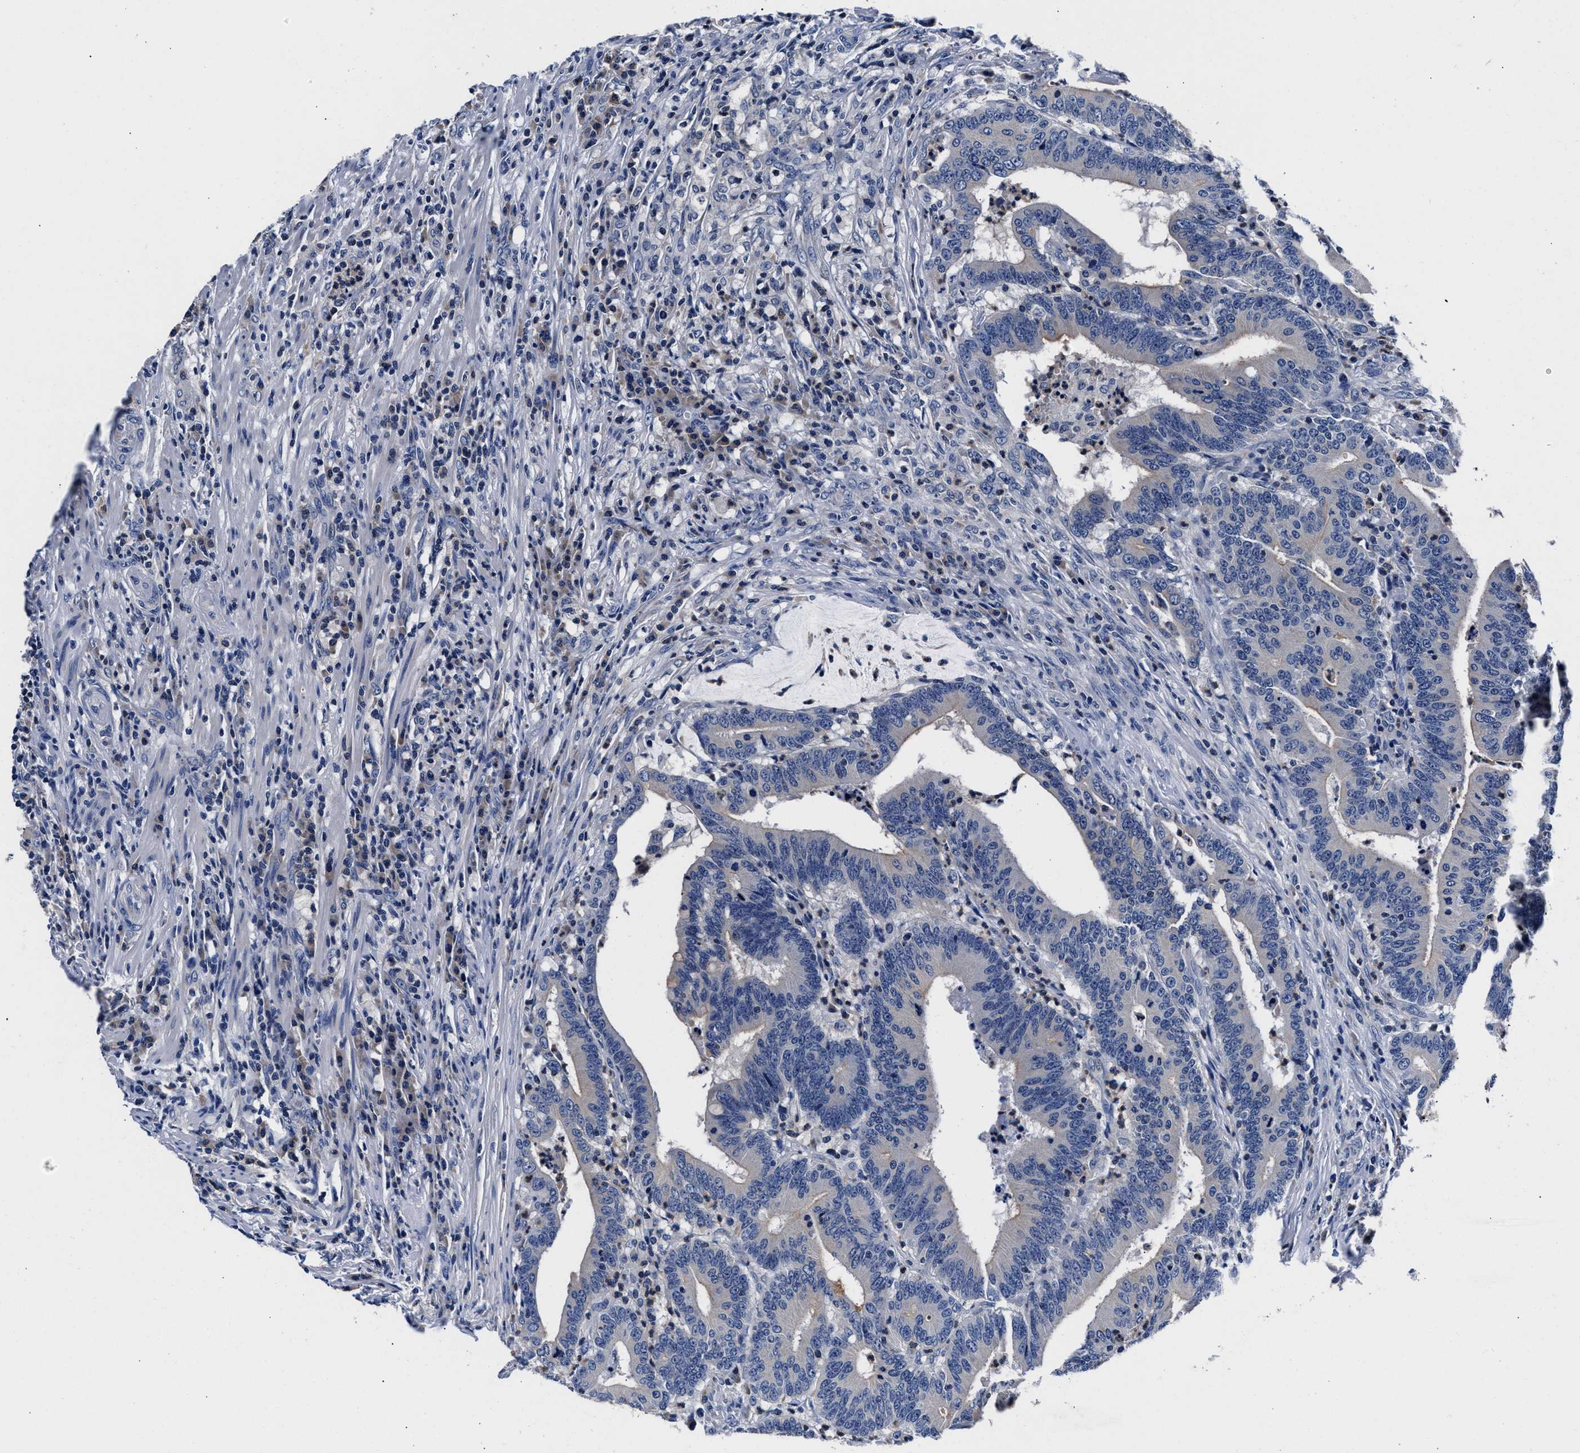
{"staining": {"intensity": "weak", "quantity": "<25%", "location": "cytoplasmic/membranous"}, "tissue": "colorectal cancer", "cell_type": "Tumor cells", "image_type": "cancer", "snomed": [{"axis": "morphology", "description": "Adenocarcinoma, NOS"}, {"axis": "topography", "description": "Colon"}], "caption": "A photomicrograph of human colorectal cancer (adenocarcinoma) is negative for staining in tumor cells.", "gene": "PHF24", "patient": {"sex": "female", "age": 66}}